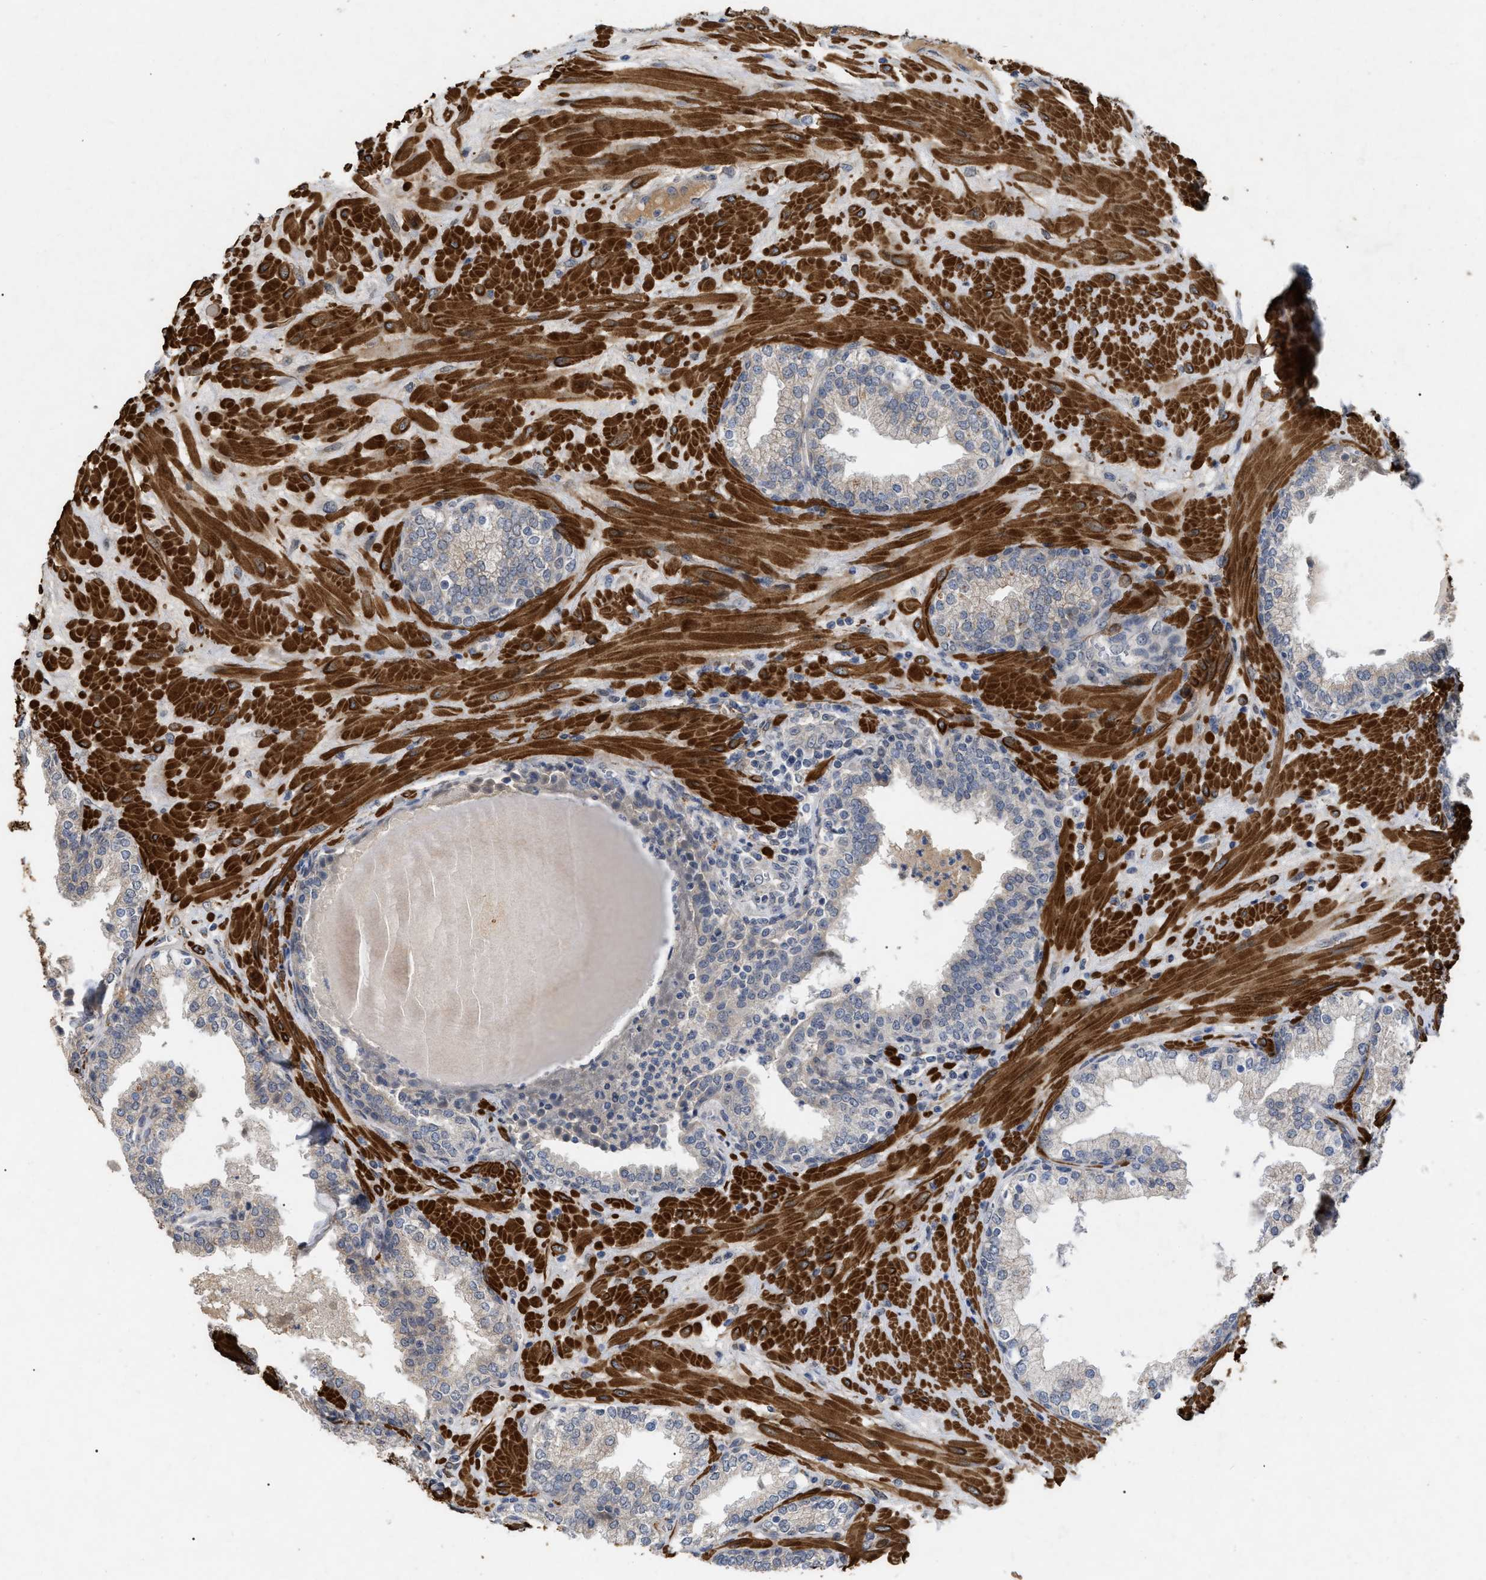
{"staining": {"intensity": "weak", "quantity": "25%-75%", "location": "cytoplasmic/membranous"}, "tissue": "prostate", "cell_type": "Glandular cells", "image_type": "normal", "snomed": [{"axis": "morphology", "description": "Normal tissue, NOS"}, {"axis": "topography", "description": "Prostate"}], "caption": "Protein analysis of normal prostate reveals weak cytoplasmic/membranous staining in approximately 25%-75% of glandular cells.", "gene": "ST6GALNAC6", "patient": {"sex": "male", "age": 51}}